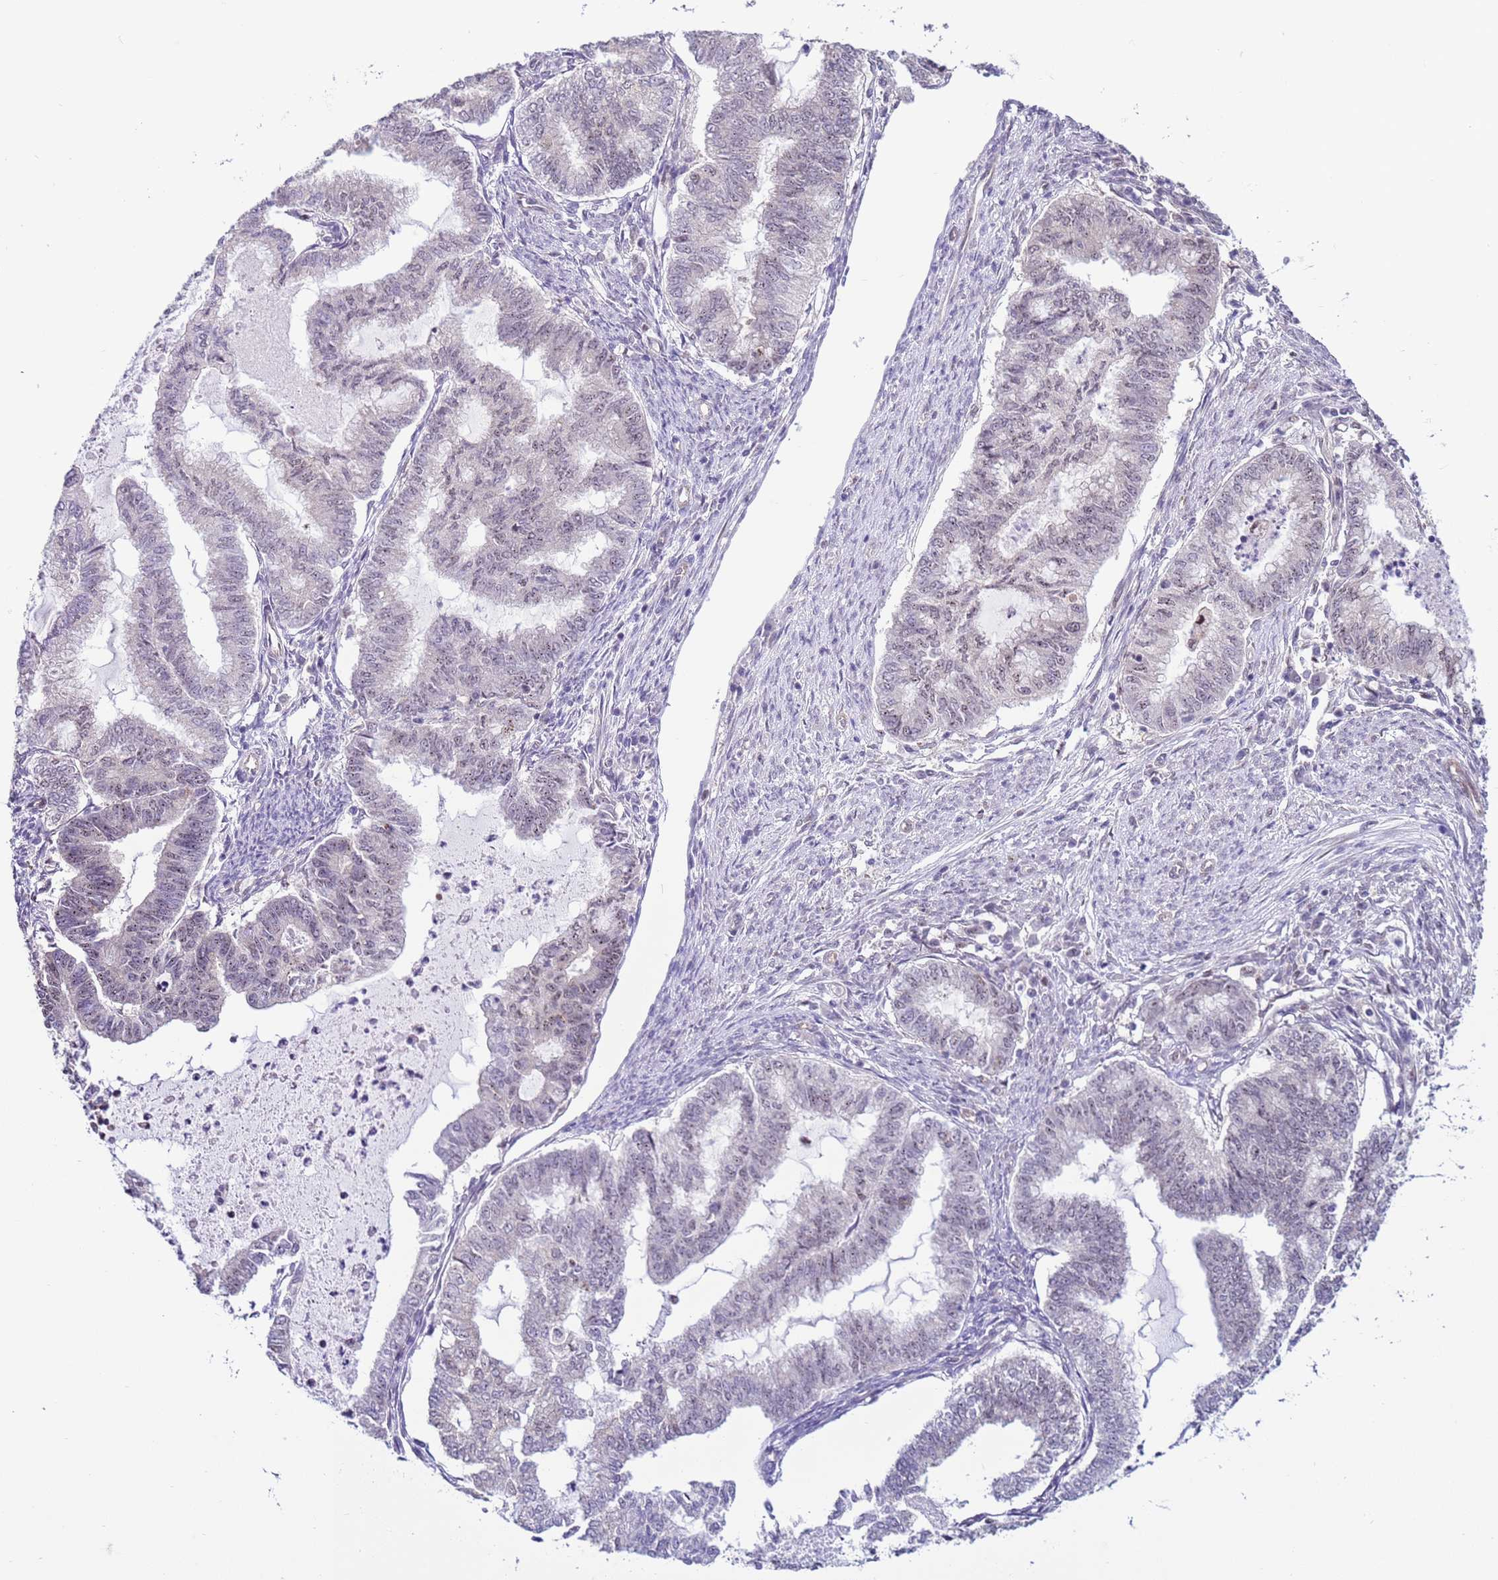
{"staining": {"intensity": "negative", "quantity": "none", "location": "none"}, "tissue": "endometrial cancer", "cell_type": "Tumor cells", "image_type": "cancer", "snomed": [{"axis": "morphology", "description": "Adenocarcinoma, NOS"}, {"axis": "topography", "description": "Endometrium"}], "caption": "The IHC photomicrograph has no significant expression in tumor cells of adenocarcinoma (endometrial) tissue.", "gene": "PRPF6", "patient": {"sex": "female", "age": 79}}